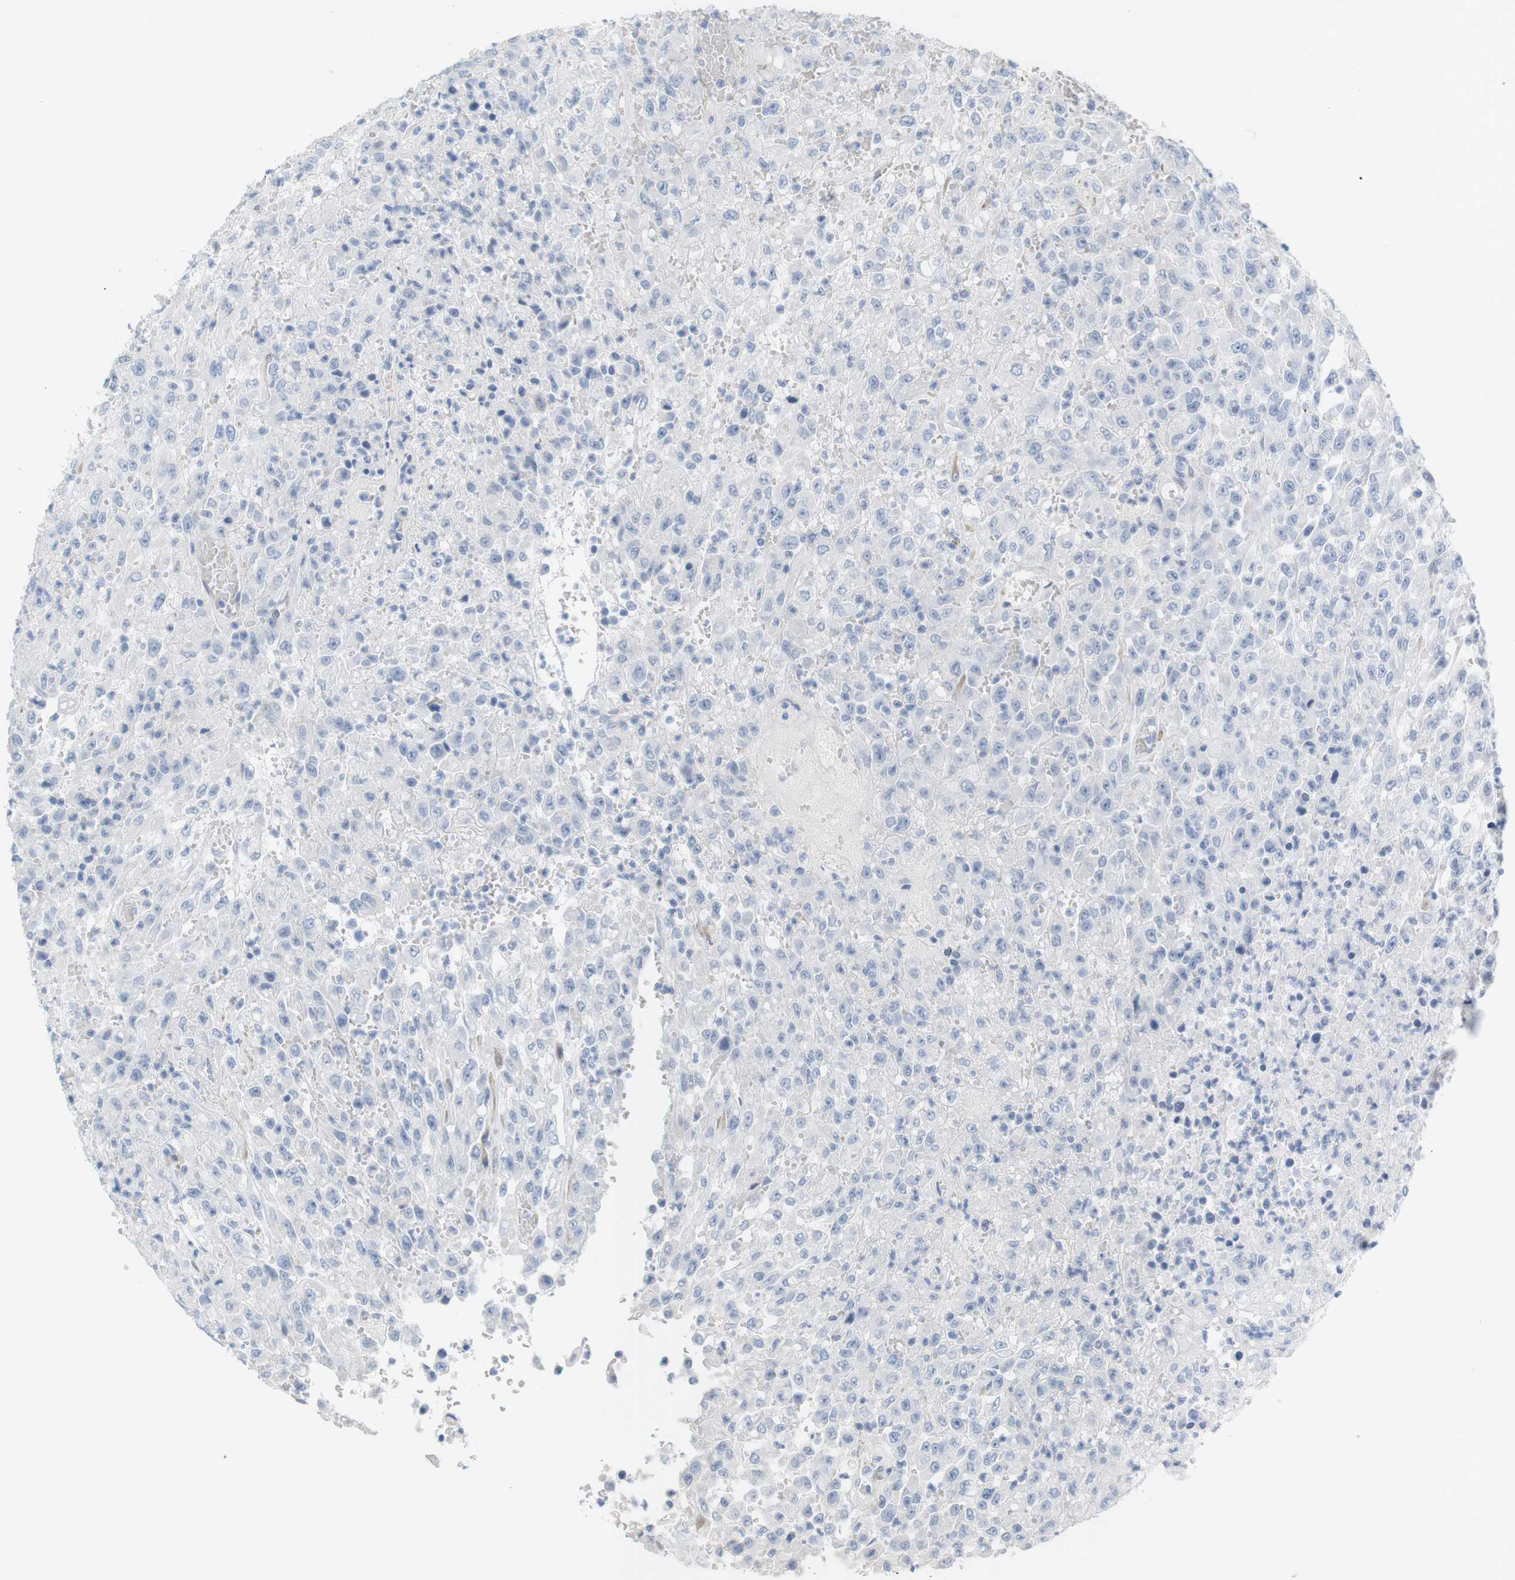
{"staining": {"intensity": "negative", "quantity": "none", "location": "none"}, "tissue": "urothelial cancer", "cell_type": "Tumor cells", "image_type": "cancer", "snomed": [{"axis": "morphology", "description": "Urothelial carcinoma, High grade"}, {"axis": "topography", "description": "Urinary bladder"}], "caption": "There is no significant positivity in tumor cells of urothelial cancer.", "gene": "RGS9", "patient": {"sex": "male", "age": 46}}